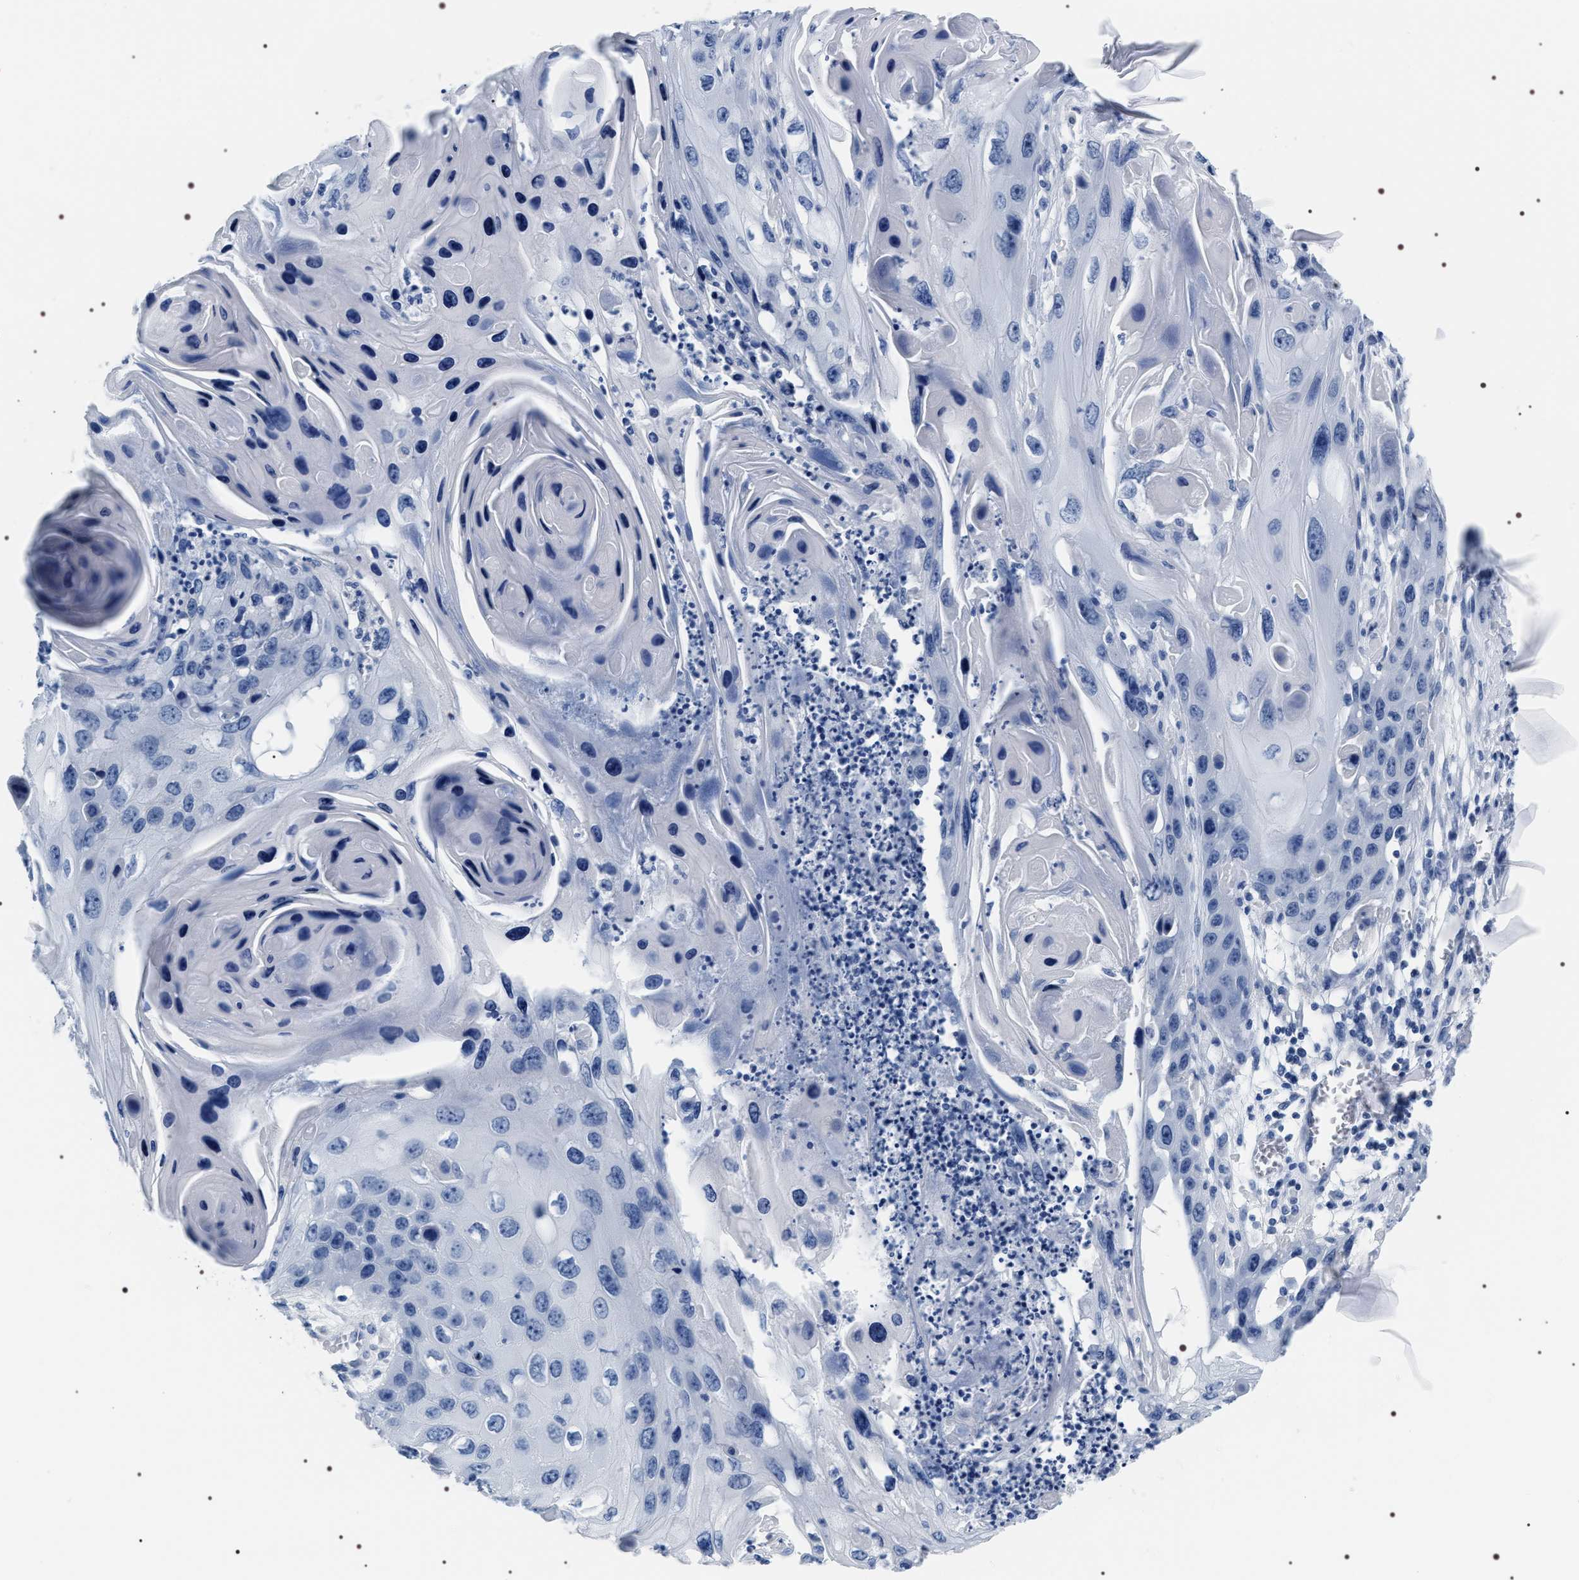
{"staining": {"intensity": "negative", "quantity": "none", "location": "none"}, "tissue": "skin cancer", "cell_type": "Tumor cells", "image_type": "cancer", "snomed": [{"axis": "morphology", "description": "Squamous cell carcinoma, NOS"}, {"axis": "topography", "description": "Skin"}], "caption": "Immunohistochemistry (IHC) photomicrograph of neoplastic tissue: skin cancer (squamous cell carcinoma) stained with DAB shows no significant protein expression in tumor cells.", "gene": "ADH4", "patient": {"sex": "male", "age": 55}}